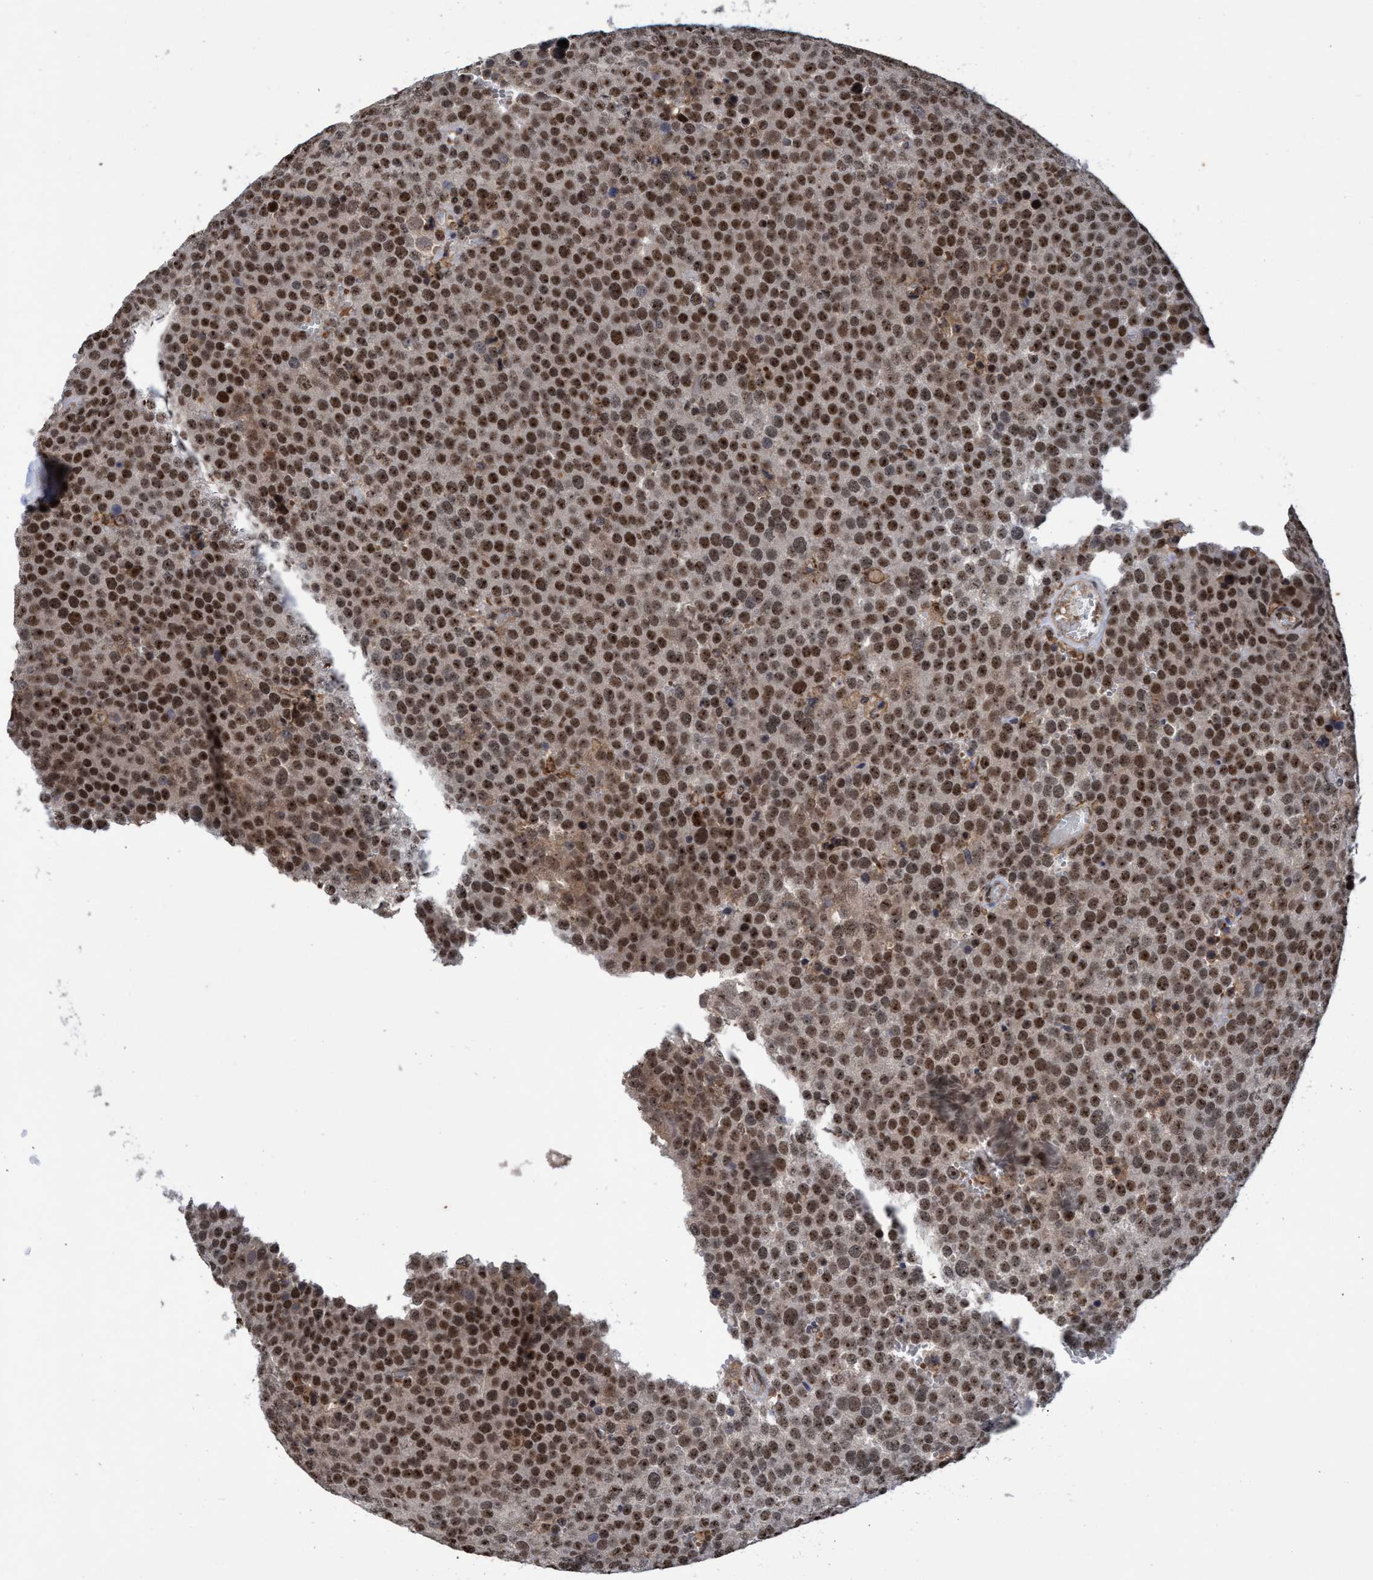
{"staining": {"intensity": "strong", "quantity": ">75%", "location": "nuclear"}, "tissue": "testis cancer", "cell_type": "Tumor cells", "image_type": "cancer", "snomed": [{"axis": "morphology", "description": "Normal tissue, NOS"}, {"axis": "morphology", "description": "Seminoma, NOS"}, {"axis": "topography", "description": "Testis"}], "caption": "Brown immunohistochemical staining in human testis cancer shows strong nuclear expression in about >75% of tumor cells.", "gene": "GTF2F1", "patient": {"sex": "male", "age": 71}}